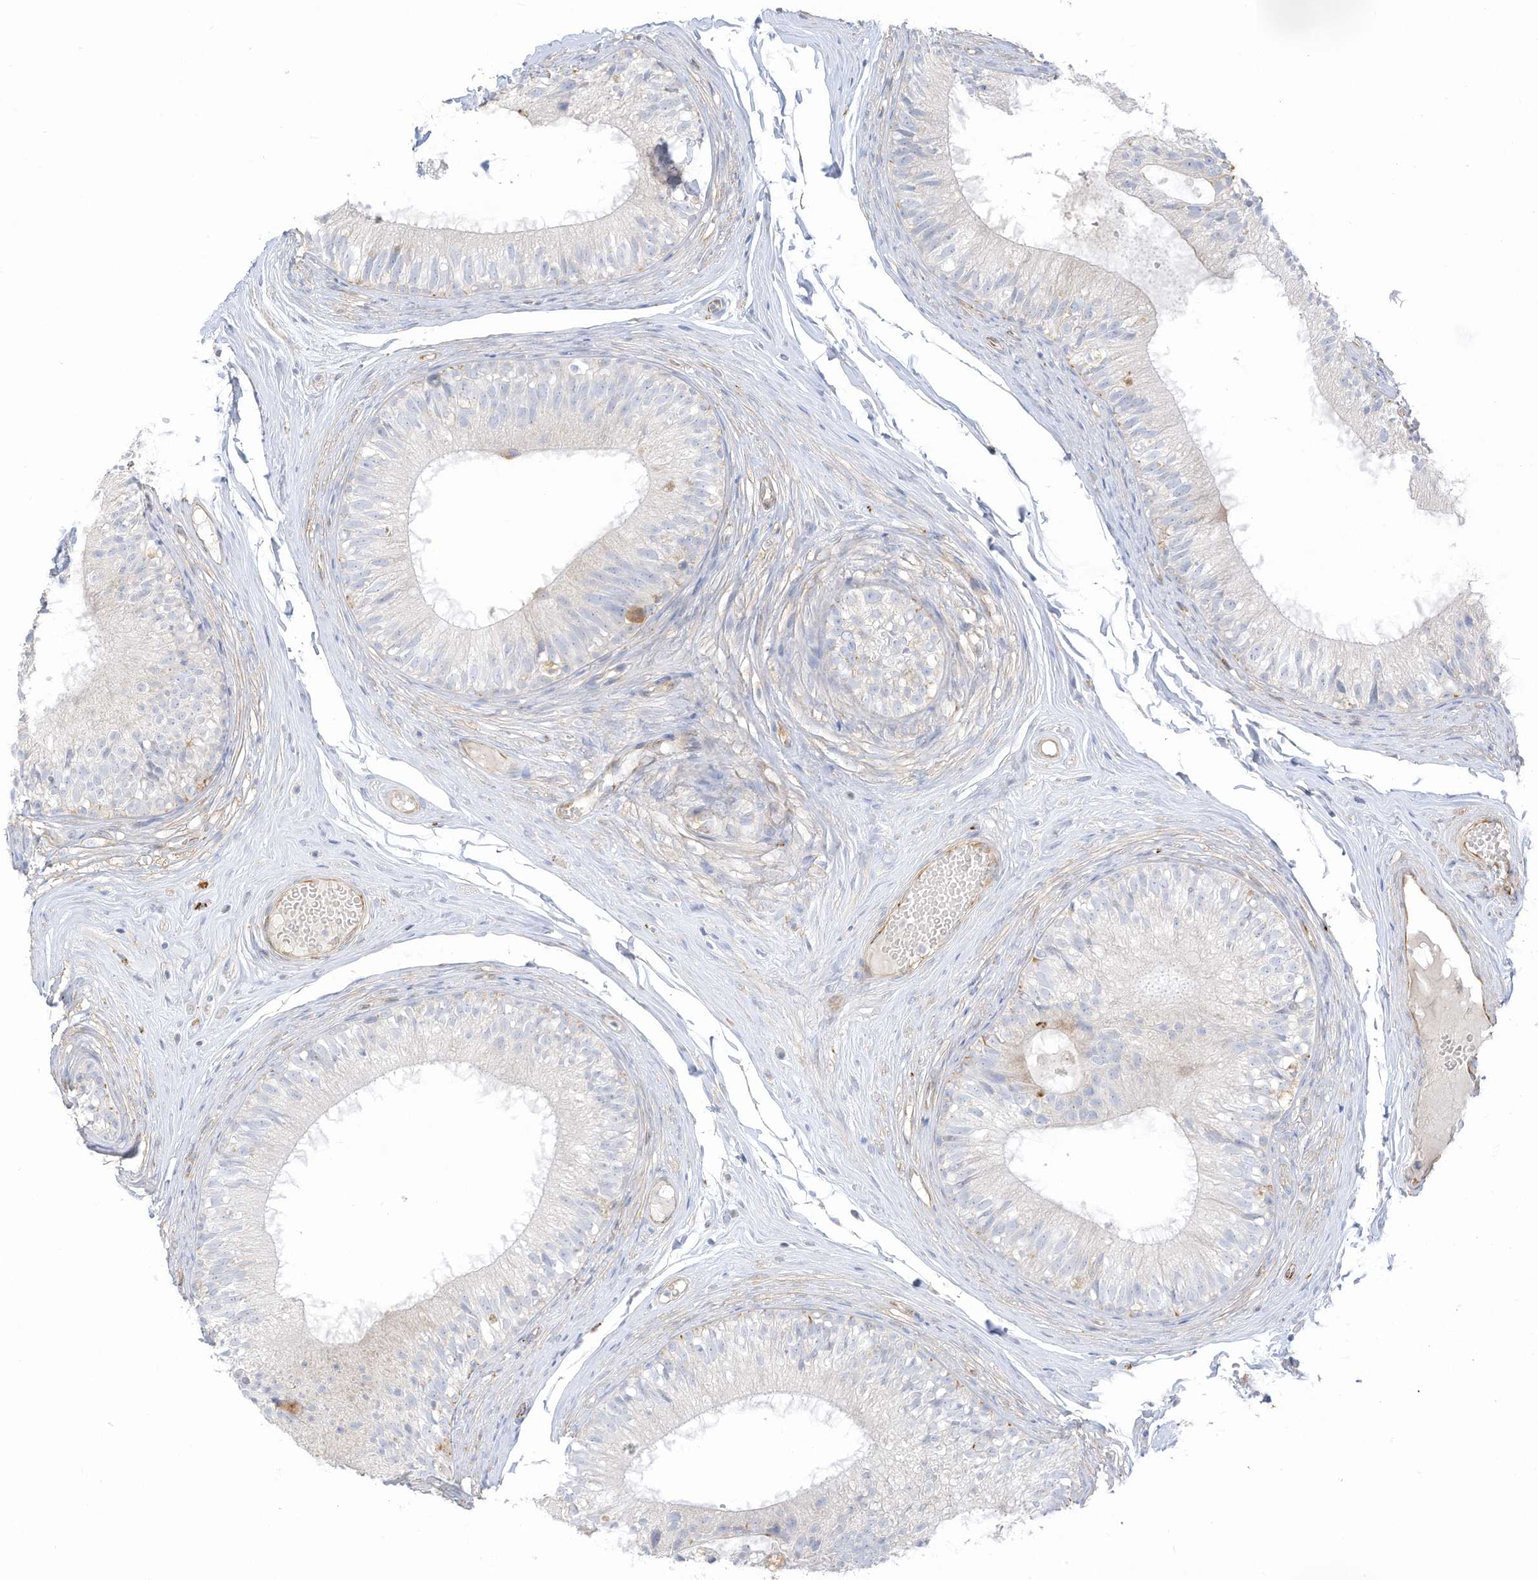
{"staining": {"intensity": "negative", "quantity": "none", "location": "none"}, "tissue": "epididymis", "cell_type": "Glandular cells", "image_type": "normal", "snomed": [{"axis": "morphology", "description": "Normal tissue, NOS"}, {"axis": "morphology", "description": "Seminoma in situ"}, {"axis": "topography", "description": "Testis"}, {"axis": "topography", "description": "Epididymis"}], "caption": "This is an IHC photomicrograph of normal human epididymis. There is no expression in glandular cells.", "gene": "TAL2", "patient": {"sex": "male", "age": 28}}